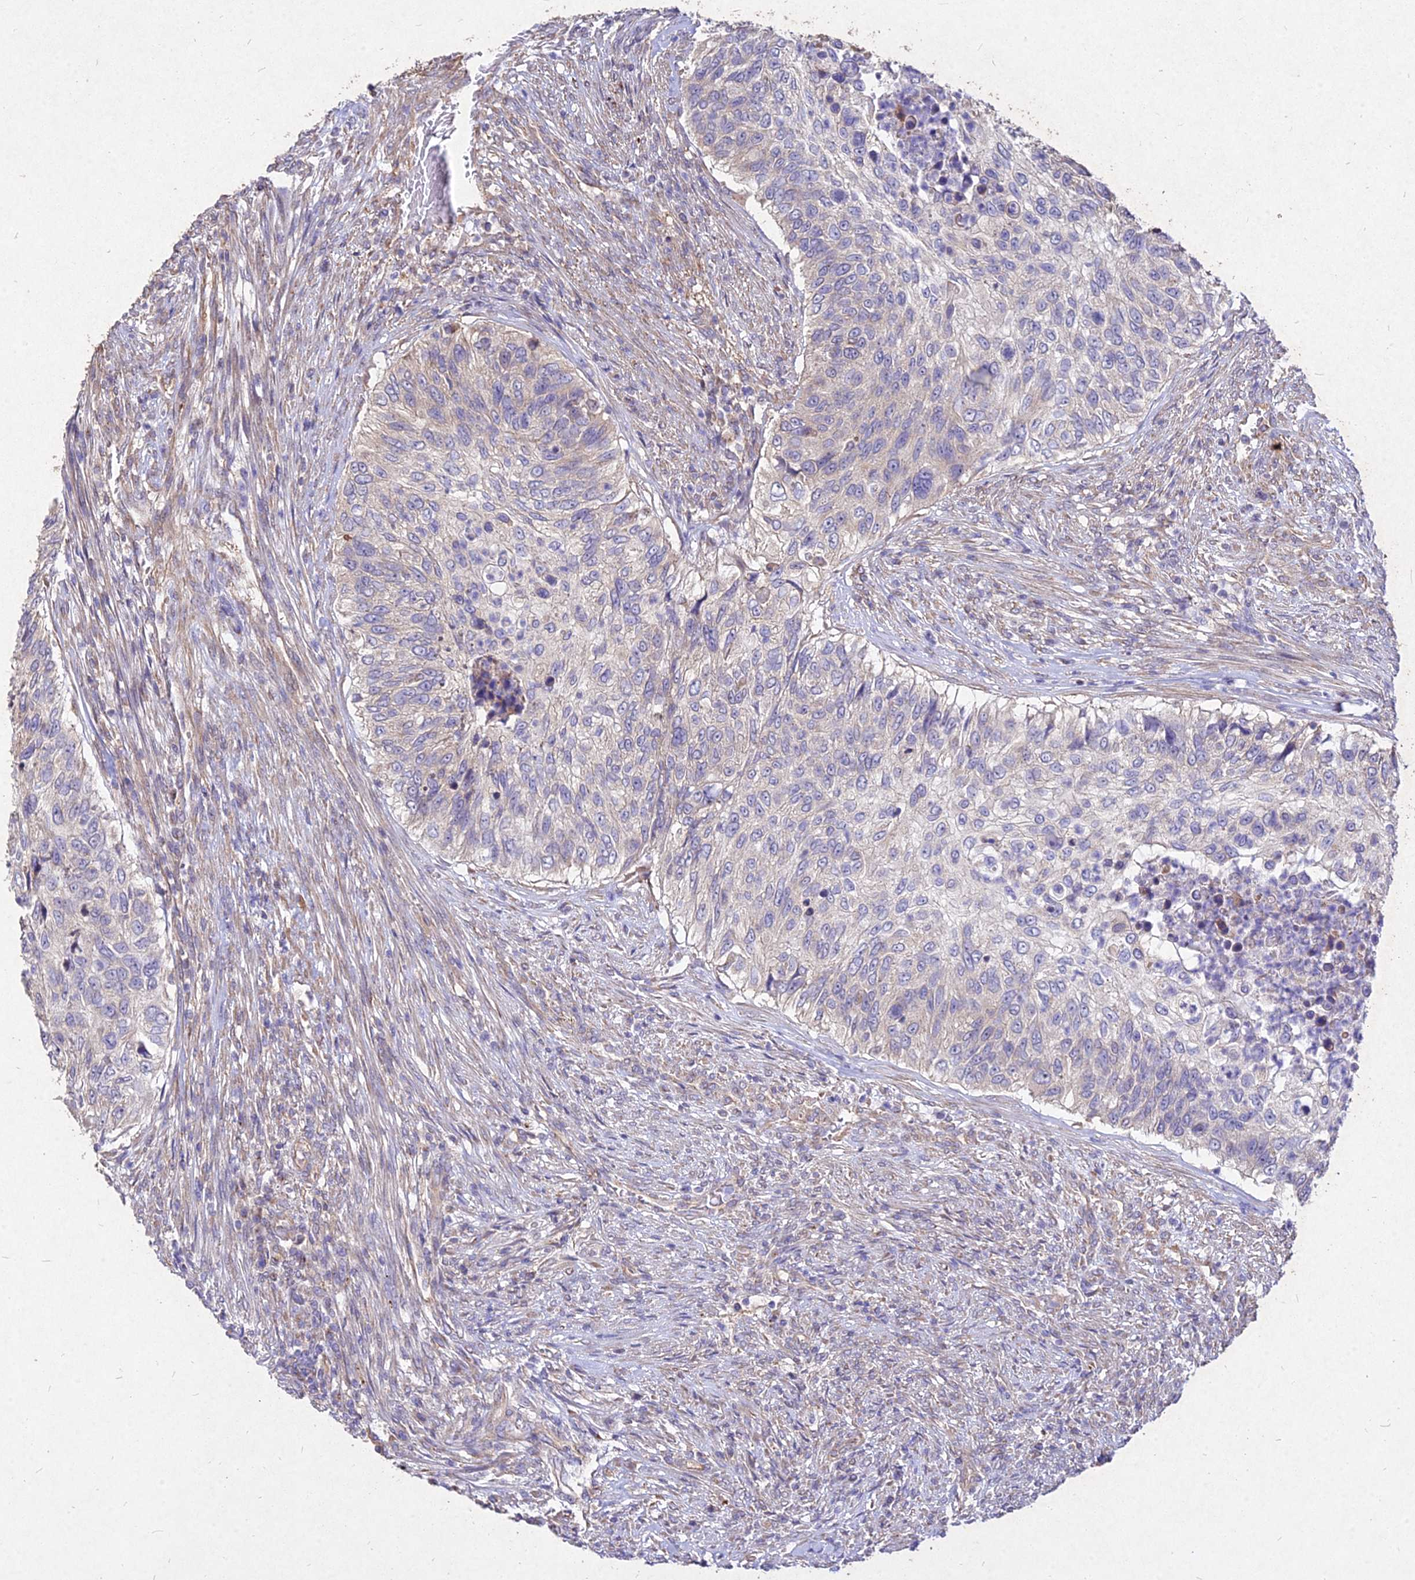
{"staining": {"intensity": "negative", "quantity": "none", "location": "none"}, "tissue": "urothelial cancer", "cell_type": "Tumor cells", "image_type": "cancer", "snomed": [{"axis": "morphology", "description": "Urothelial carcinoma, High grade"}, {"axis": "topography", "description": "Urinary bladder"}], "caption": "IHC histopathology image of human urothelial carcinoma (high-grade) stained for a protein (brown), which shows no positivity in tumor cells.", "gene": "SKA1", "patient": {"sex": "female", "age": 60}}